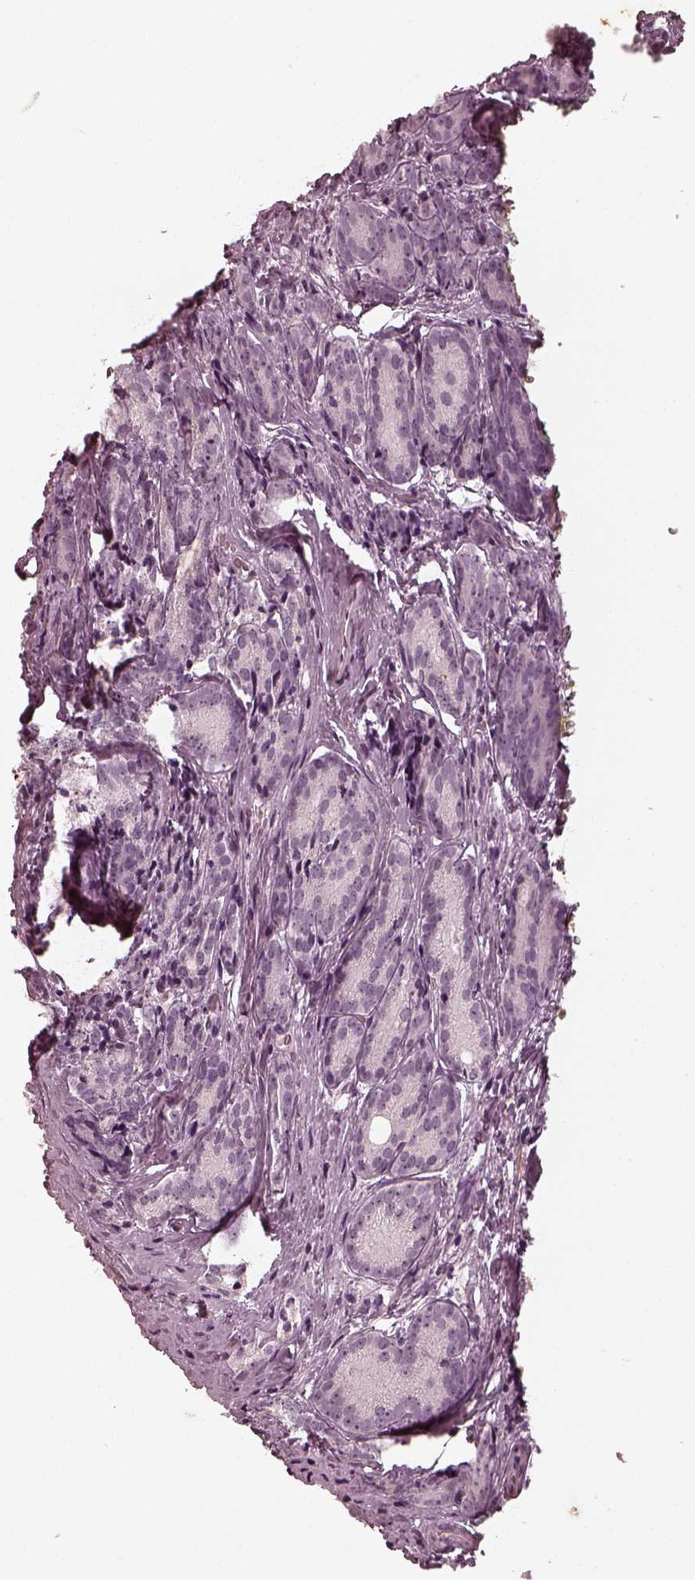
{"staining": {"intensity": "negative", "quantity": "none", "location": "none"}, "tissue": "prostate cancer", "cell_type": "Tumor cells", "image_type": "cancer", "snomed": [{"axis": "morphology", "description": "Adenocarcinoma, NOS"}, {"axis": "topography", "description": "Prostate"}], "caption": "DAB (3,3'-diaminobenzidine) immunohistochemical staining of prostate adenocarcinoma demonstrates no significant expression in tumor cells.", "gene": "ADRB3", "patient": {"sex": "male", "age": 71}}